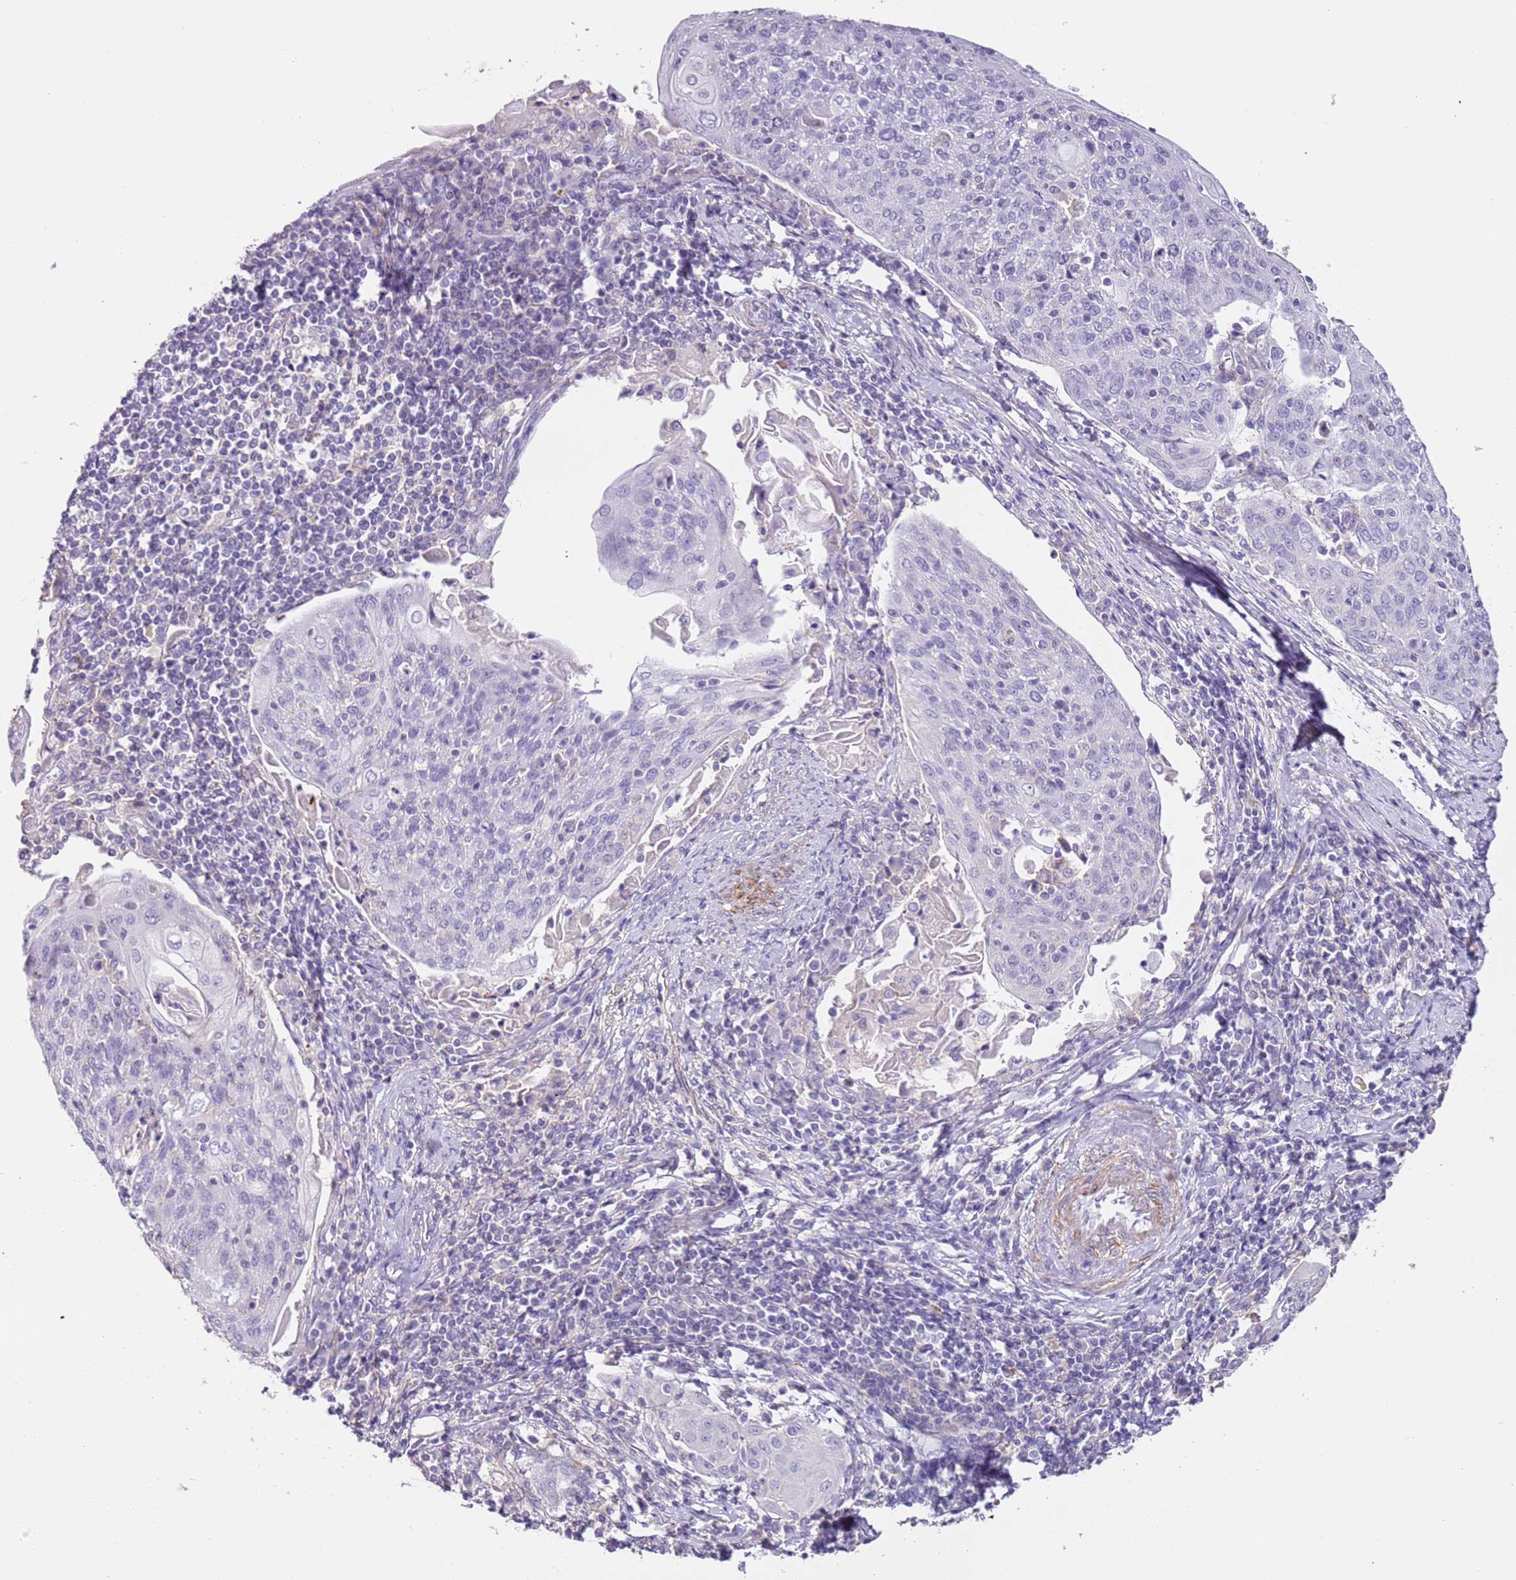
{"staining": {"intensity": "negative", "quantity": "none", "location": "none"}, "tissue": "cervical cancer", "cell_type": "Tumor cells", "image_type": "cancer", "snomed": [{"axis": "morphology", "description": "Squamous cell carcinoma, NOS"}, {"axis": "topography", "description": "Cervix"}], "caption": "Immunohistochemical staining of cervical squamous cell carcinoma demonstrates no significant expression in tumor cells.", "gene": "PCGF2", "patient": {"sex": "female", "age": 67}}